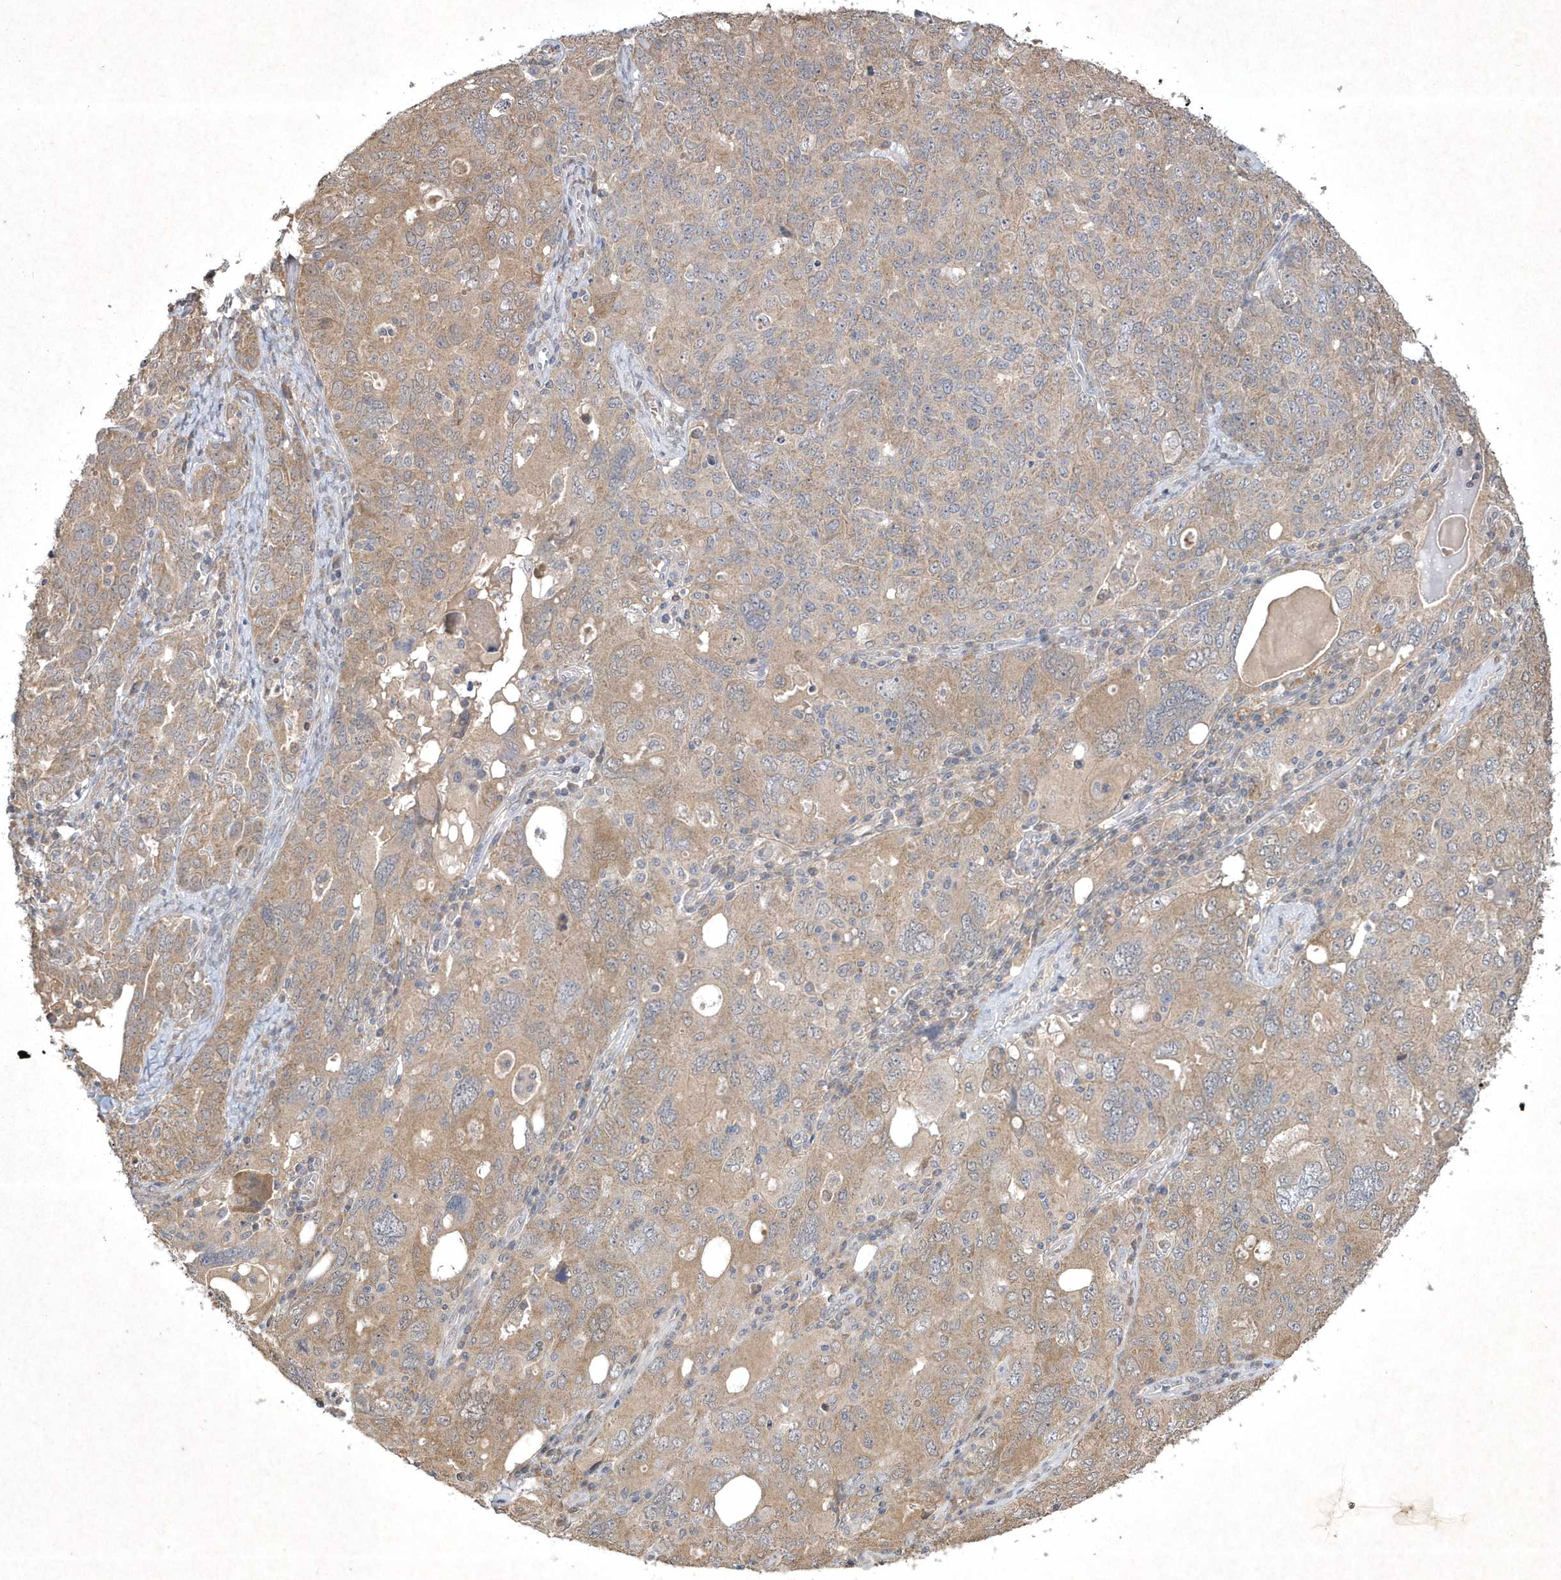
{"staining": {"intensity": "weak", "quantity": ">75%", "location": "cytoplasmic/membranous"}, "tissue": "ovarian cancer", "cell_type": "Tumor cells", "image_type": "cancer", "snomed": [{"axis": "morphology", "description": "Carcinoma, endometroid"}, {"axis": "topography", "description": "Ovary"}], "caption": "Immunohistochemistry photomicrograph of neoplastic tissue: human endometroid carcinoma (ovarian) stained using IHC displays low levels of weak protein expression localized specifically in the cytoplasmic/membranous of tumor cells, appearing as a cytoplasmic/membranous brown color.", "gene": "AKR7A2", "patient": {"sex": "female", "age": 62}}